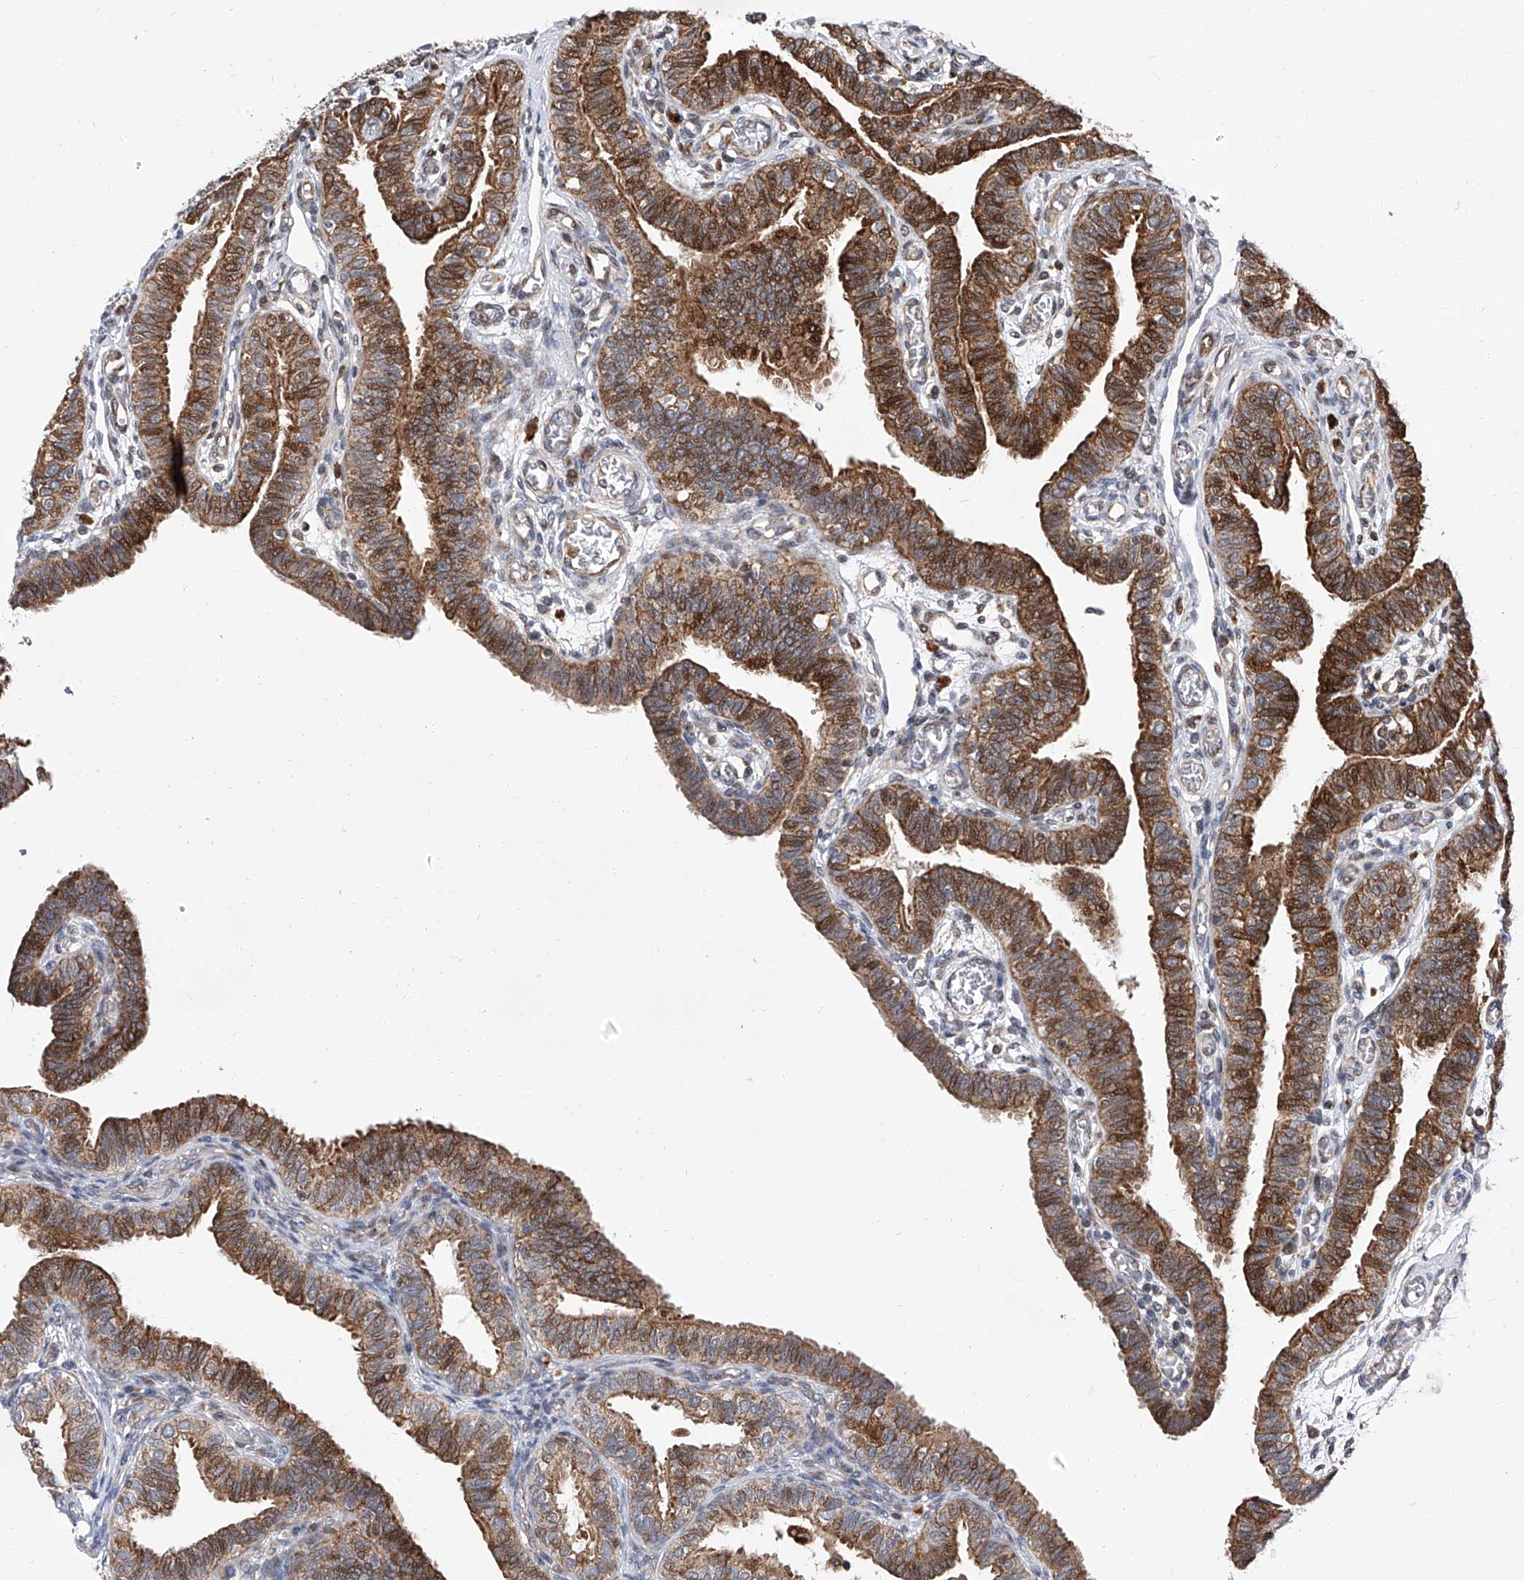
{"staining": {"intensity": "strong", "quantity": ">75%", "location": "cytoplasmic/membranous"}, "tissue": "fallopian tube", "cell_type": "Glandular cells", "image_type": "normal", "snomed": [{"axis": "morphology", "description": "Normal tissue, NOS"}, {"axis": "topography", "description": "Fallopian tube"}], "caption": "An image of human fallopian tube stained for a protein demonstrates strong cytoplasmic/membranous brown staining in glandular cells.", "gene": "FARP2", "patient": {"sex": "female", "age": 39}}